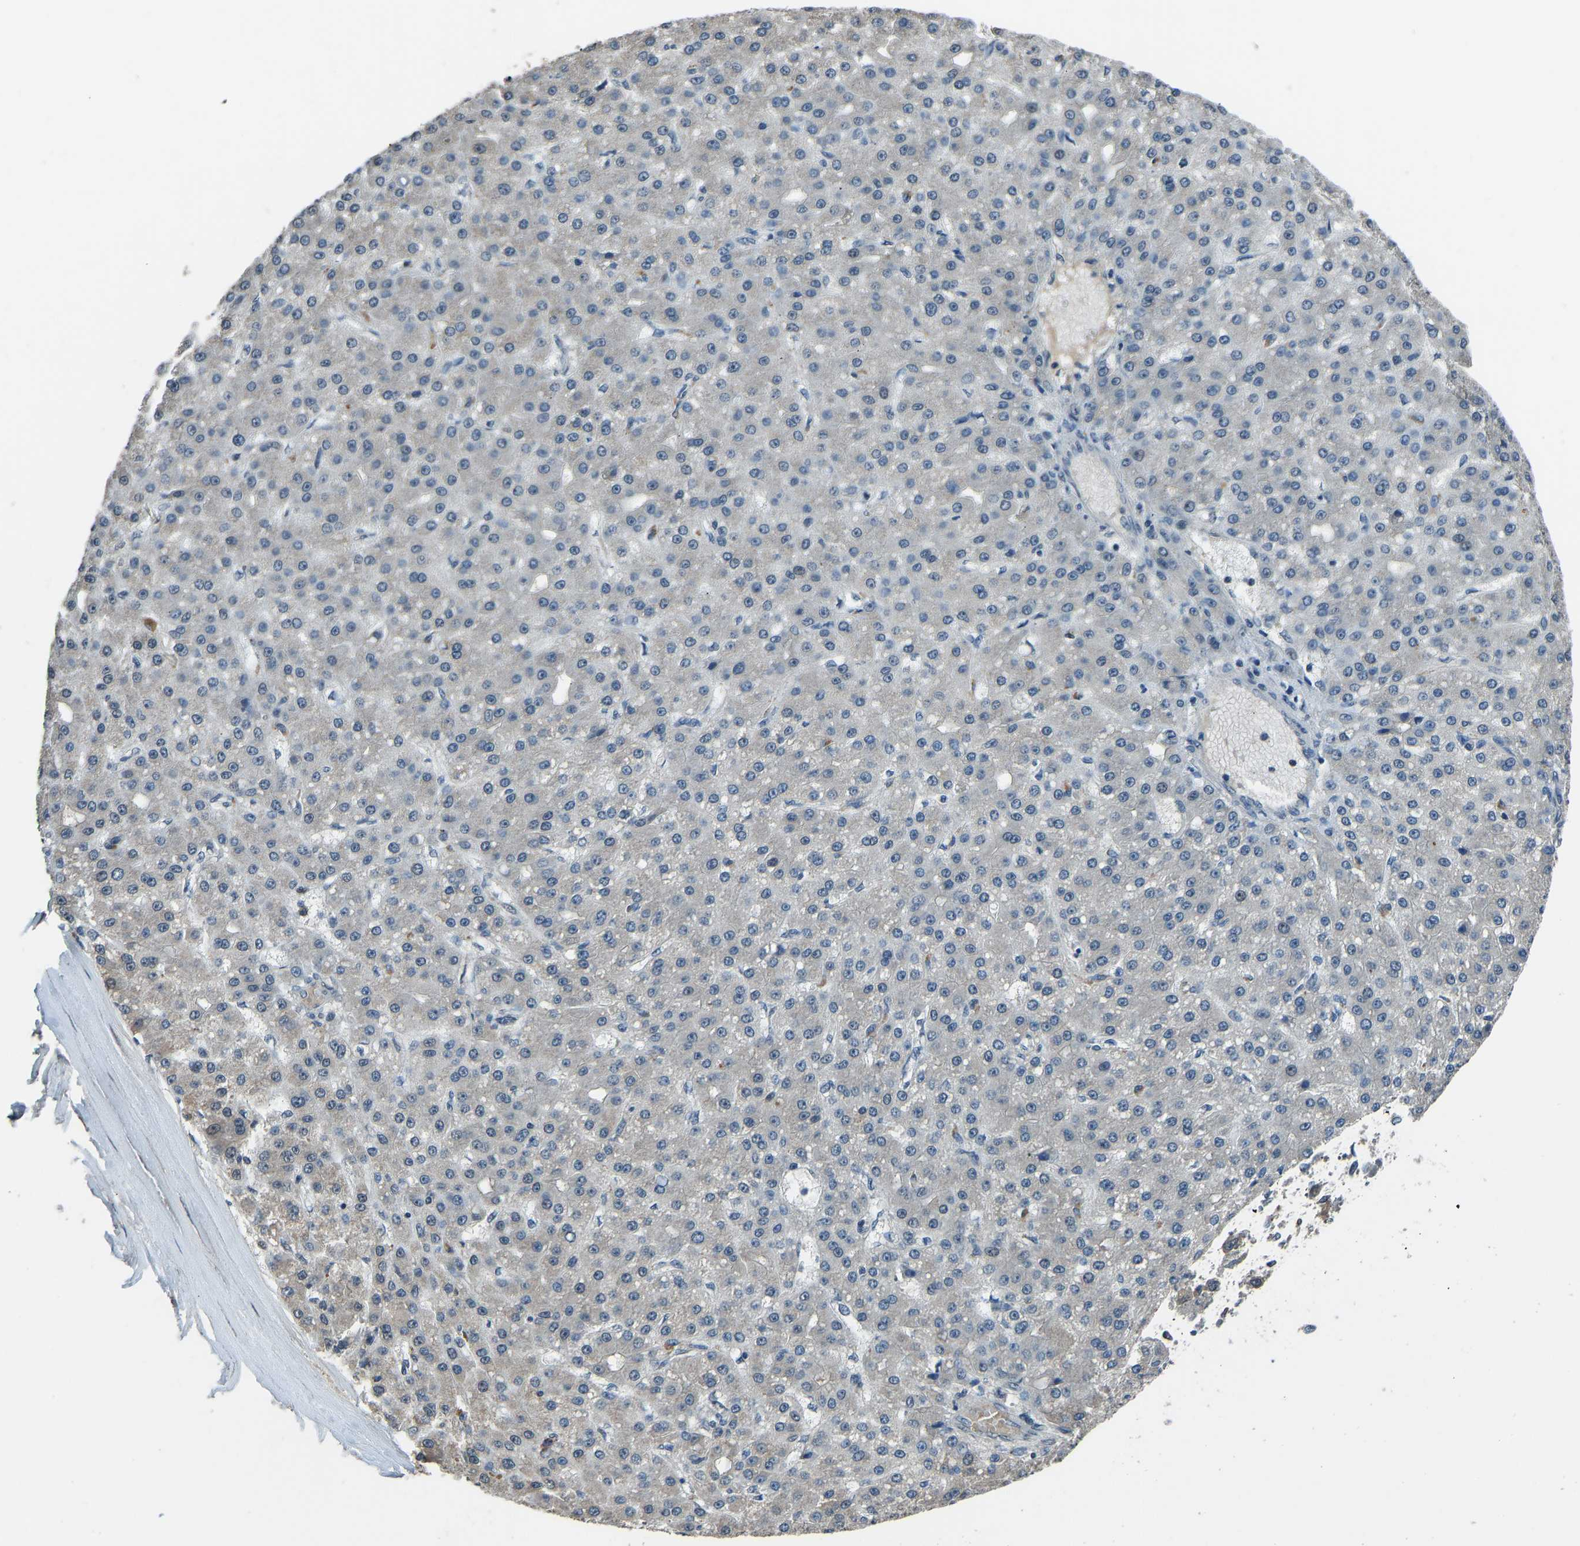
{"staining": {"intensity": "negative", "quantity": "none", "location": "none"}, "tissue": "liver cancer", "cell_type": "Tumor cells", "image_type": "cancer", "snomed": [{"axis": "morphology", "description": "Carcinoma, Hepatocellular, NOS"}, {"axis": "topography", "description": "Liver"}], "caption": "IHC of human liver hepatocellular carcinoma reveals no staining in tumor cells.", "gene": "TOX4", "patient": {"sex": "male", "age": 67}}